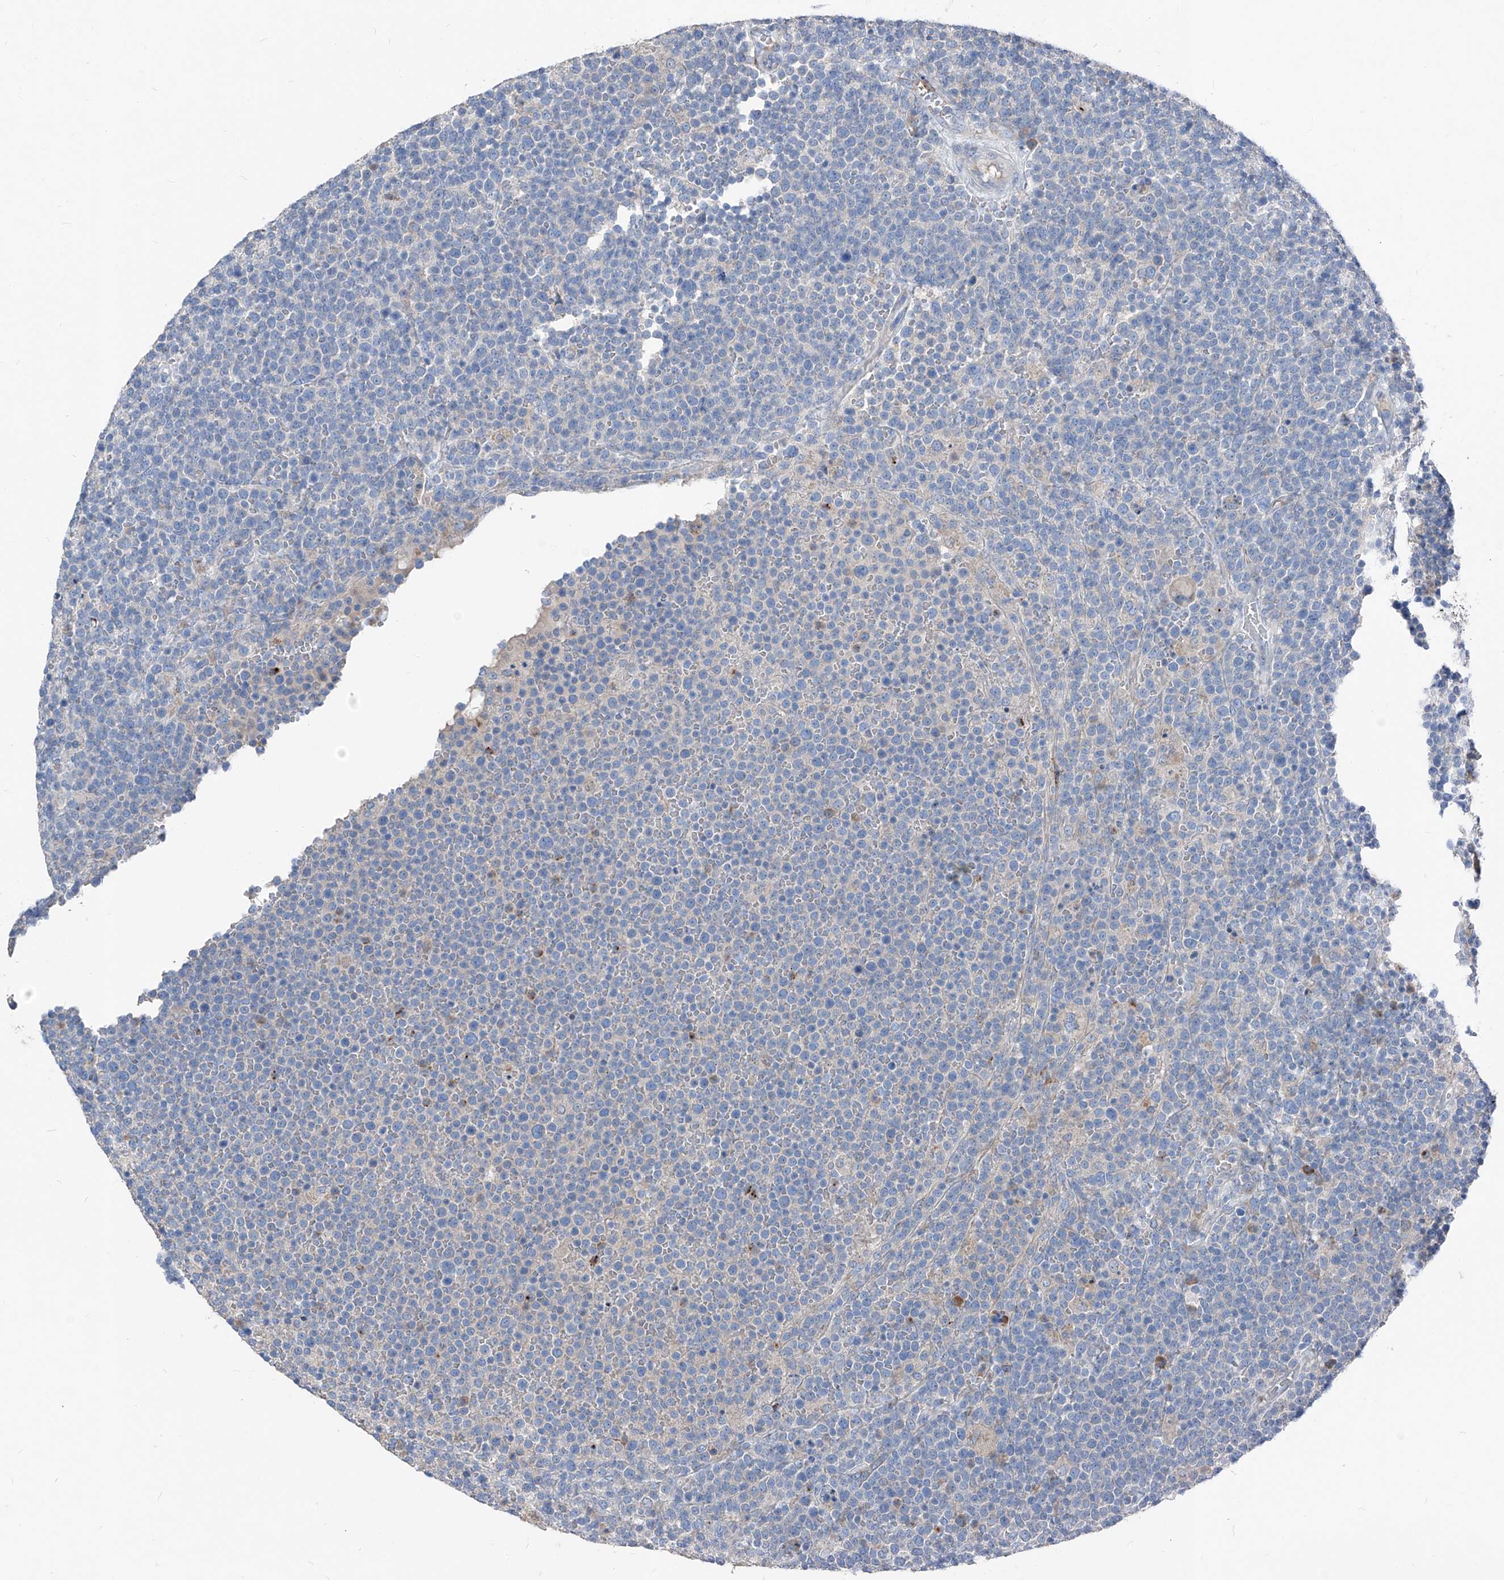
{"staining": {"intensity": "negative", "quantity": "none", "location": "none"}, "tissue": "lymphoma", "cell_type": "Tumor cells", "image_type": "cancer", "snomed": [{"axis": "morphology", "description": "Malignant lymphoma, non-Hodgkin's type, High grade"}, {"axis": "topography", "description": "Lymph node"}], "caption": "The image exhibits no staining of tumor cells in lymphoma.", "gene": "IFI27", "patient": {"sex": "male", "age": 61}}